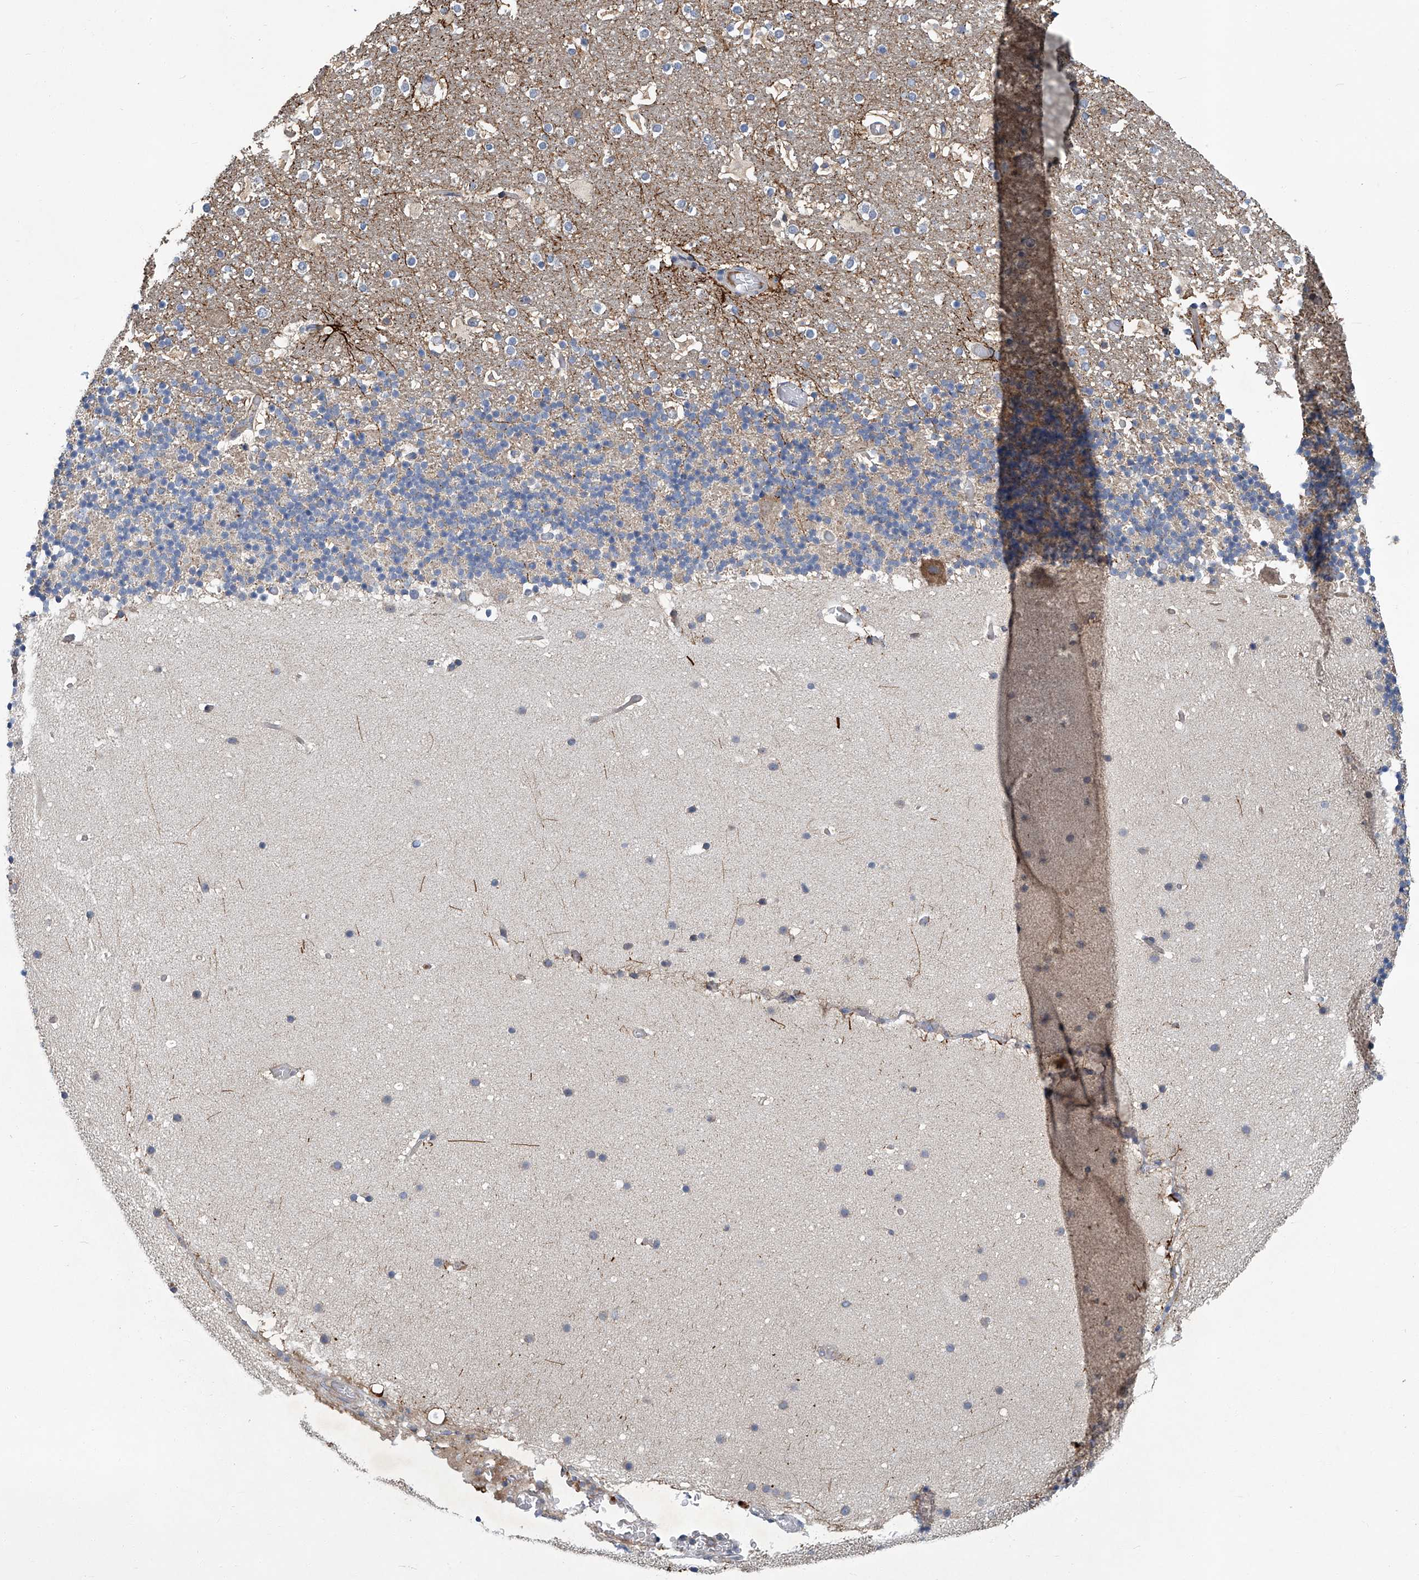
{"staining": {"intensity": "negative", "quantity": "none", "location": "none"}, "tissue": "cerebellum", "cell_type": "Cells in granular layer", "image_type": "normal", "snomed": [{"axis": "morphology", "description": "Normal tissue, NOS"}, {"axis": "topography", "description": "Cerebellum"}], "caption": "Protein analysis of unremarkable cerebellum reveals no significant positivity in cells in granular layer.", "gene": "FAM167A", "patient": {"sex": "male", "age": 57}}